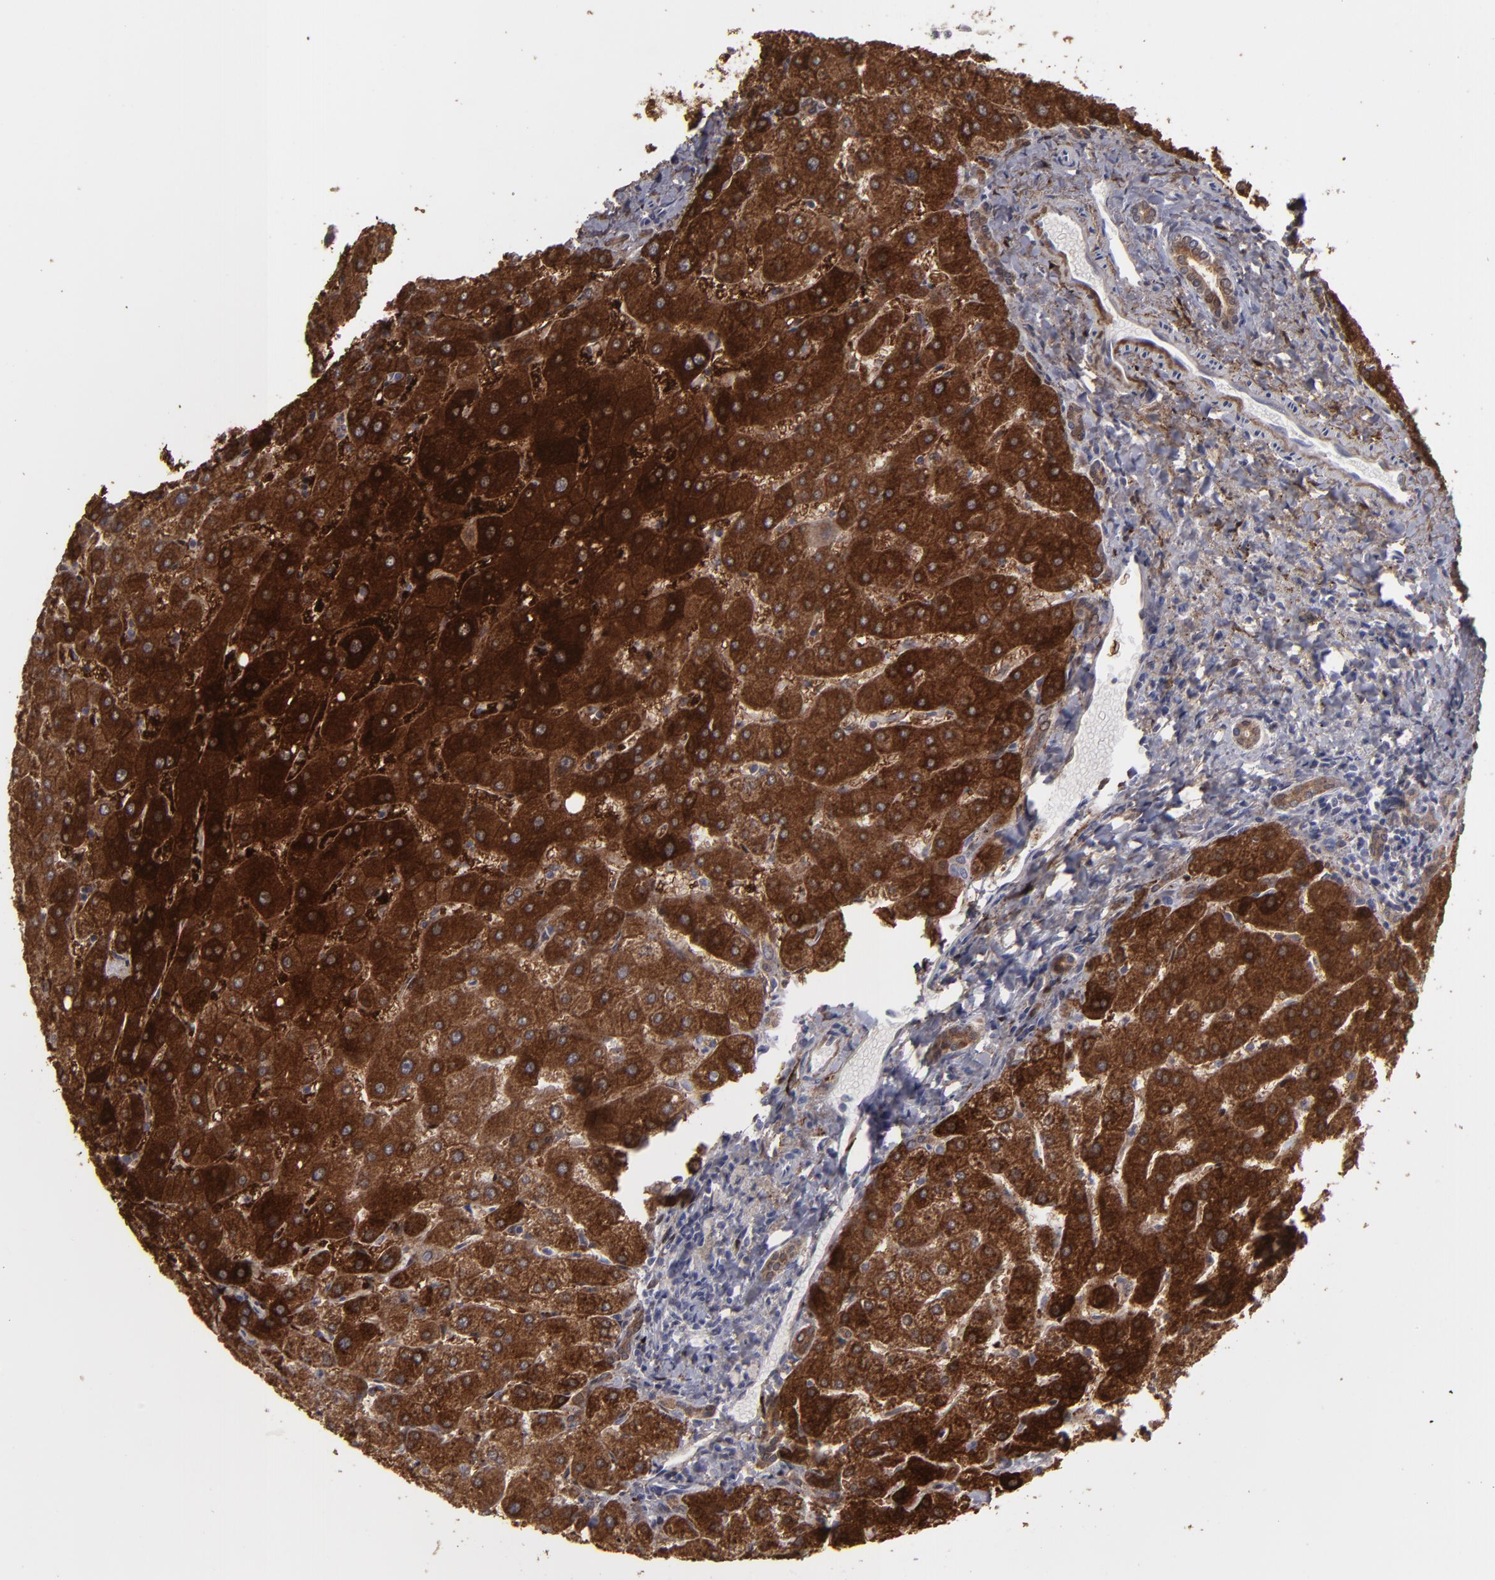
{"staining": {"intensity": "moderate", "quantity": ">75%", "location": "cytoplasmic/membranous"}, "tissue": "liver", "cell_type": "Cholangiocytes", "image_type": "normal", "snomed": [{"axis": "morphology", "description": "Normal tissue, NOS"}, {"axis": "topography", "description": "Liver"}], "caption": "Unremarkable liver reveals moderate cytoplasmic/membranous positivity in about >75% of cholangiocytes, visualized by immunohistochemistry.", "gene": "SEMA3G", "patient": {"sex": "male", "age": 67}}